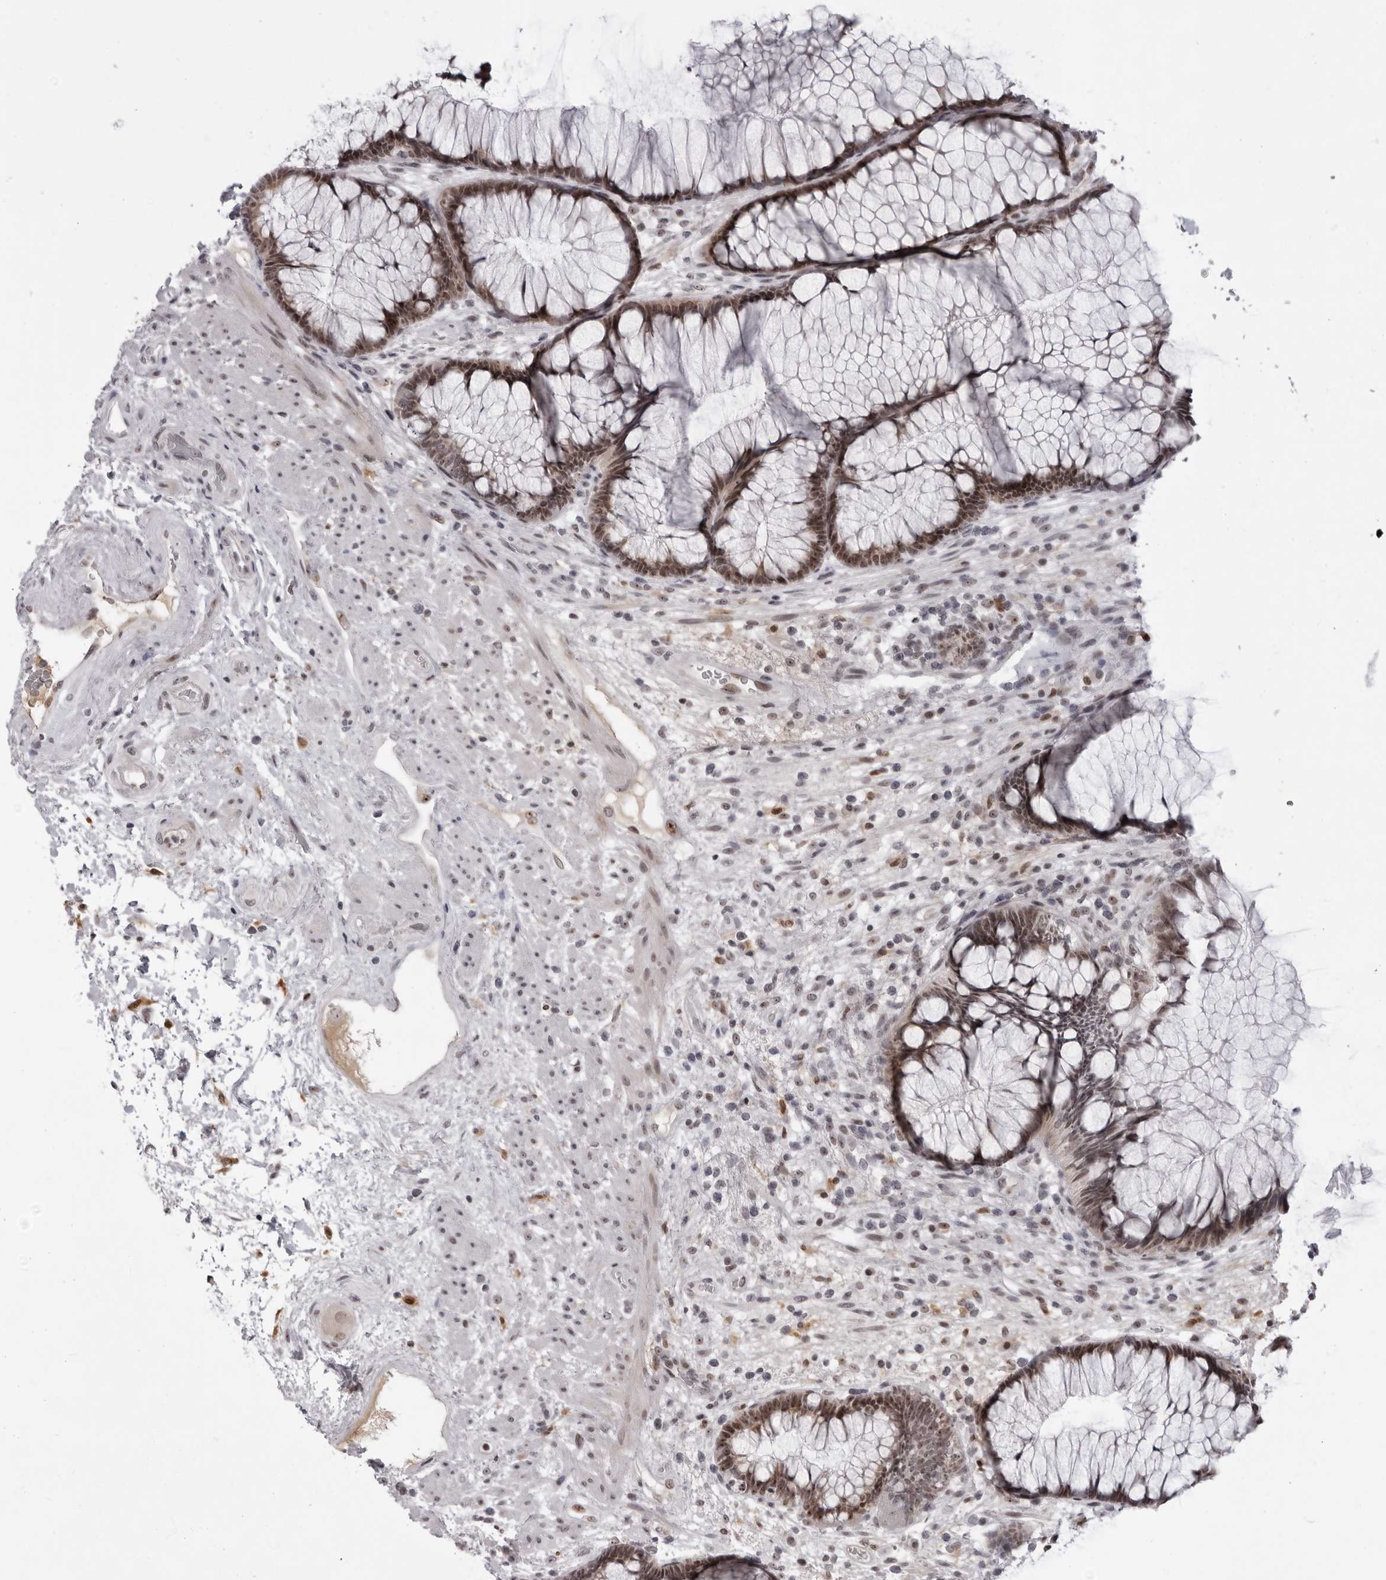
{"staining": {"intensity": "moderate", "quantity": ">75%", "location": "nuclear"}, "tissue": "rectum", "cell_type": "Glandular cells", "image_type": "normal", "snomed": [{"axis": "morphology", "description": "Normal tissue, NOS"}, {"axis": "topography", "description": "Rectum"}], "caption": "IHC image of normal rectum: human rectum stained using immunohistochemistry (IHC) shows medium levels of moderate protein expression localized specifically in the nuclear of glandular cells, appearing as a nuclear brown color.", "gene": "EXOSC10", "patient": {"sex": "male", "age": 51}}